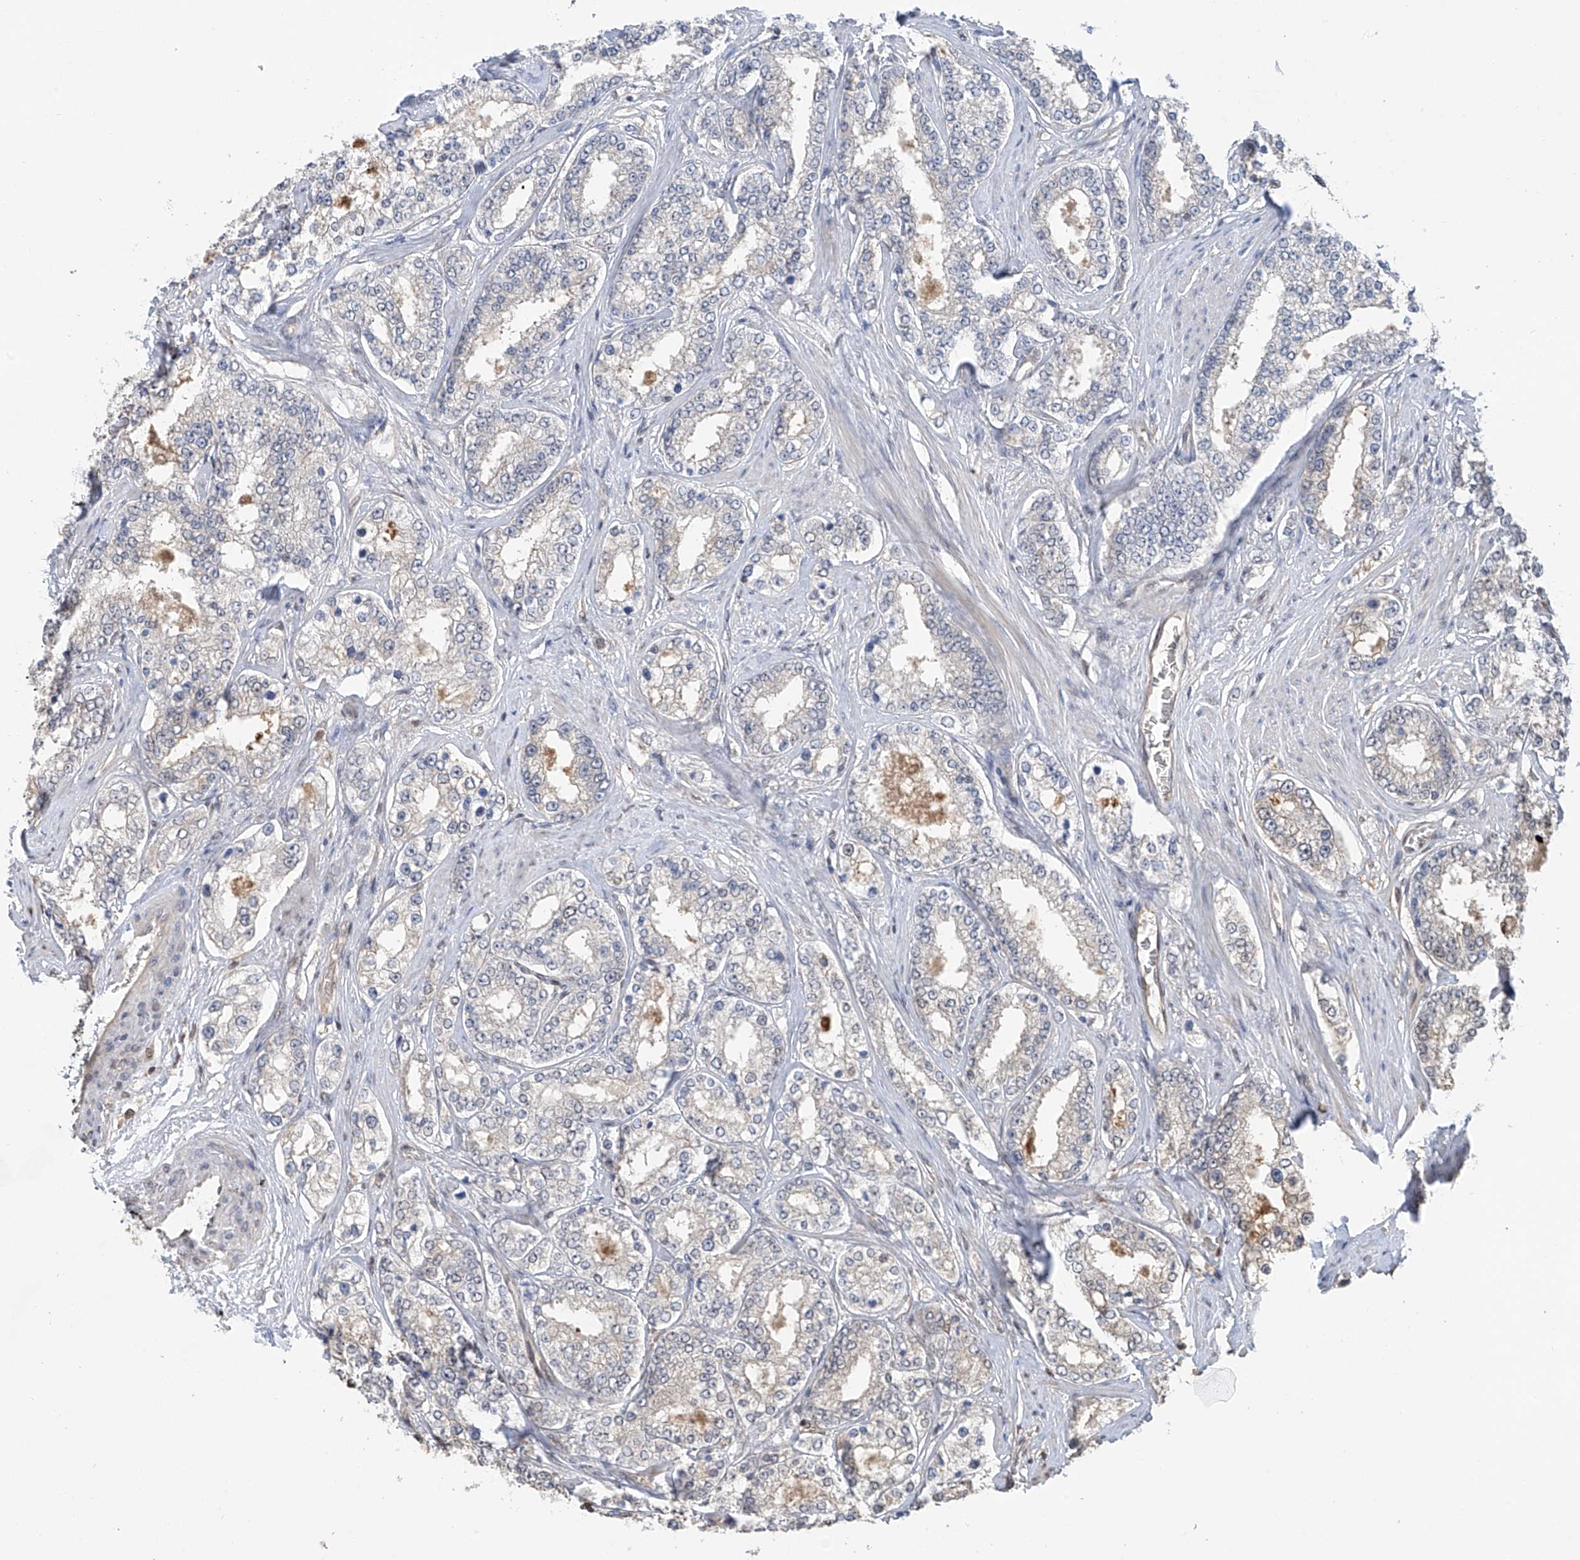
{"staining": {"intensity": "negative", "quantity": "none", "location": "none"}, "tissue": "prostate cancer", "cell_type": "Tumor cells", "image_type": "cancer", "snomed": [{"axis": "morphology", "description": "Normal tissue, NOS"}, {"axis": "morphology", "description": "Adenocarcinoma, High grade"}, {"axis": "topography", "description": "Prostate"}], "caption": "Prostate cancer (adenocarcinoma (high-grade)) was stained to show a protein in brown. There is no significant positivity in tumor cells.", "gene": "PMM1", "patient": {"sex": "male", "age": 83}}